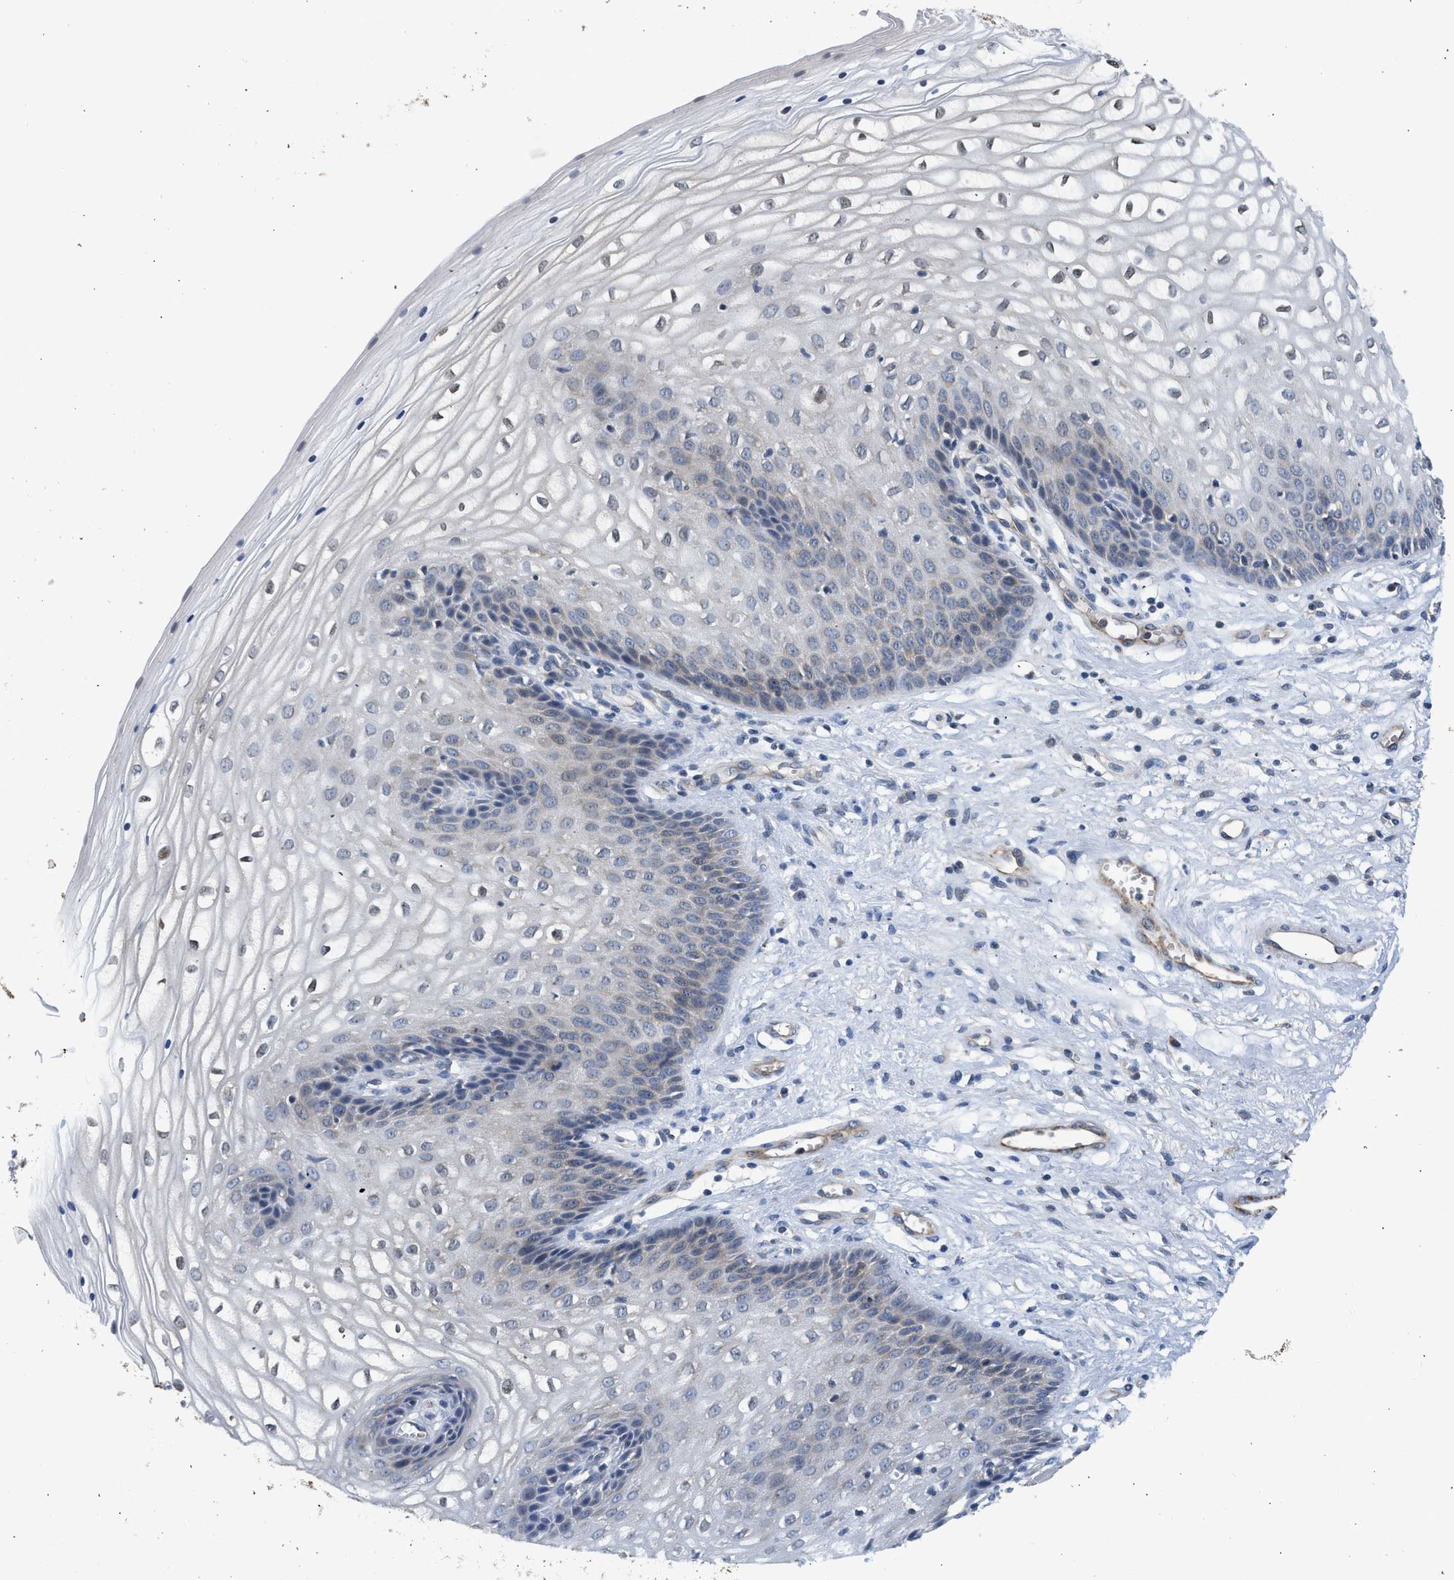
{"staining": {"intensity": "negative", "quantity": "none", "location": "none"}, "tissue": "vagina", "cell_type": "Squamous epithelial cells", "image_type": "normal", "snomed": [{"axis": "morphology", "description": "Normal tissue, NOS"}, {"axis": "topography", "description": "Vagina"}], "caption": "A histopathology image of human vagina is negative for staining in squamous epithelial cells. Brightfield microscopy of immunohistochemistry (IHC) stained with DAB (brown) and hematoxylin (blue), captured at high magnification.", "gene": "PIM1", "patient": {"sex": "female", "age": 34}}